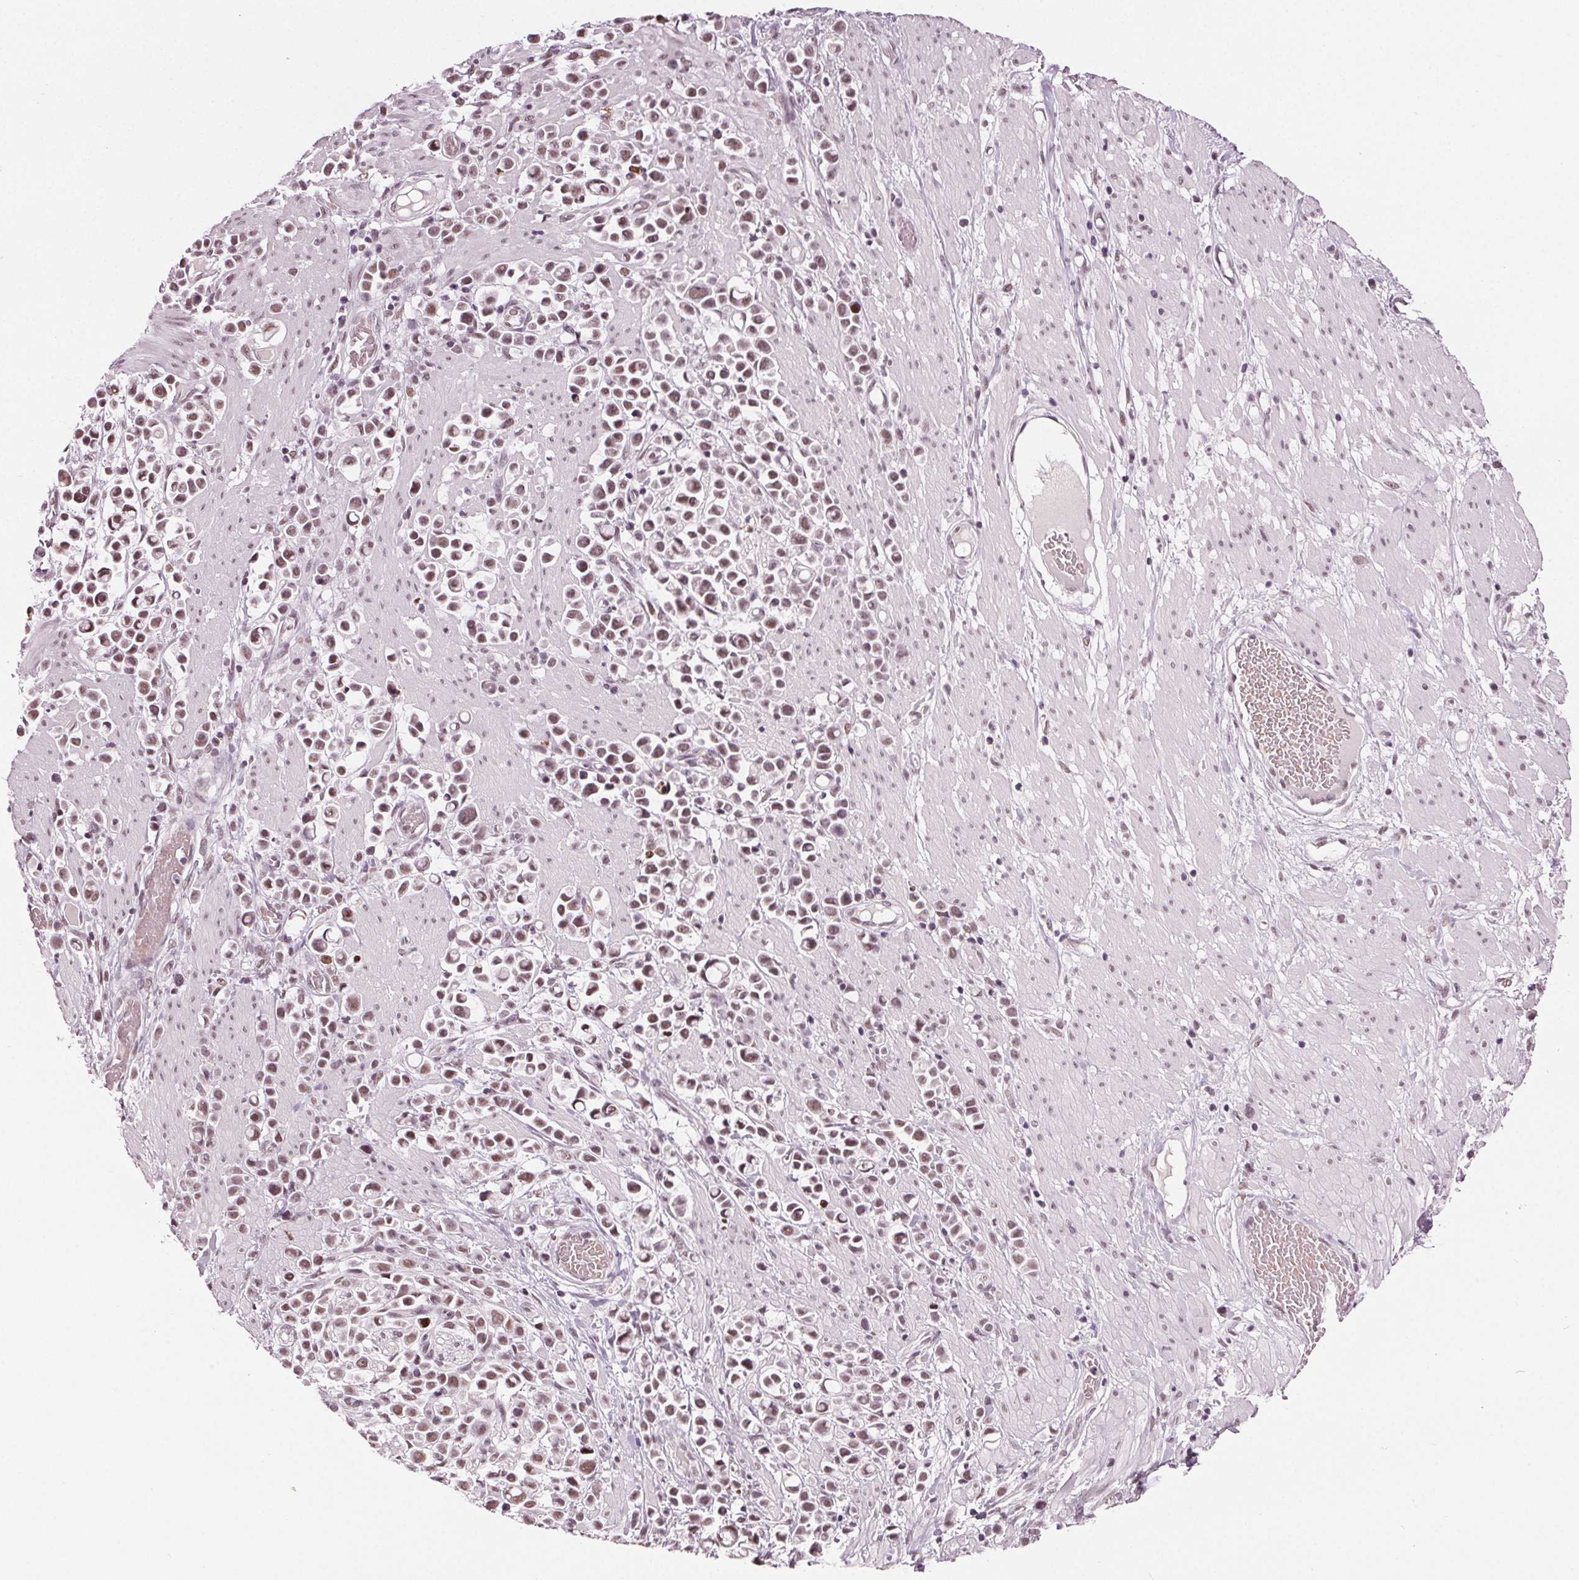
{"staining": {"intensity": "moderate", "quantity": ">75%", "location": "nuclear"}, "tissue": "stomach cancer", "cell_type": "Tumor cells", "image_type": "cancer", "snomed": [{"axis": "morphology", "description": "Adenocarcinoma, NOS"}, {"axis": "topography", "description": "Stomach"}], "caption": "Immunohistochemistry (DAB (3,3'-diaminobenzidine)) staining of stomach cancer reveals moderate nuclear protein staining in approximately >75% of tumor cells. (DAB IHC, brown staining for protein, blue staining for nuclei).", "gene": "IWS1", "patient": {"sex": "male", "age": 82}}